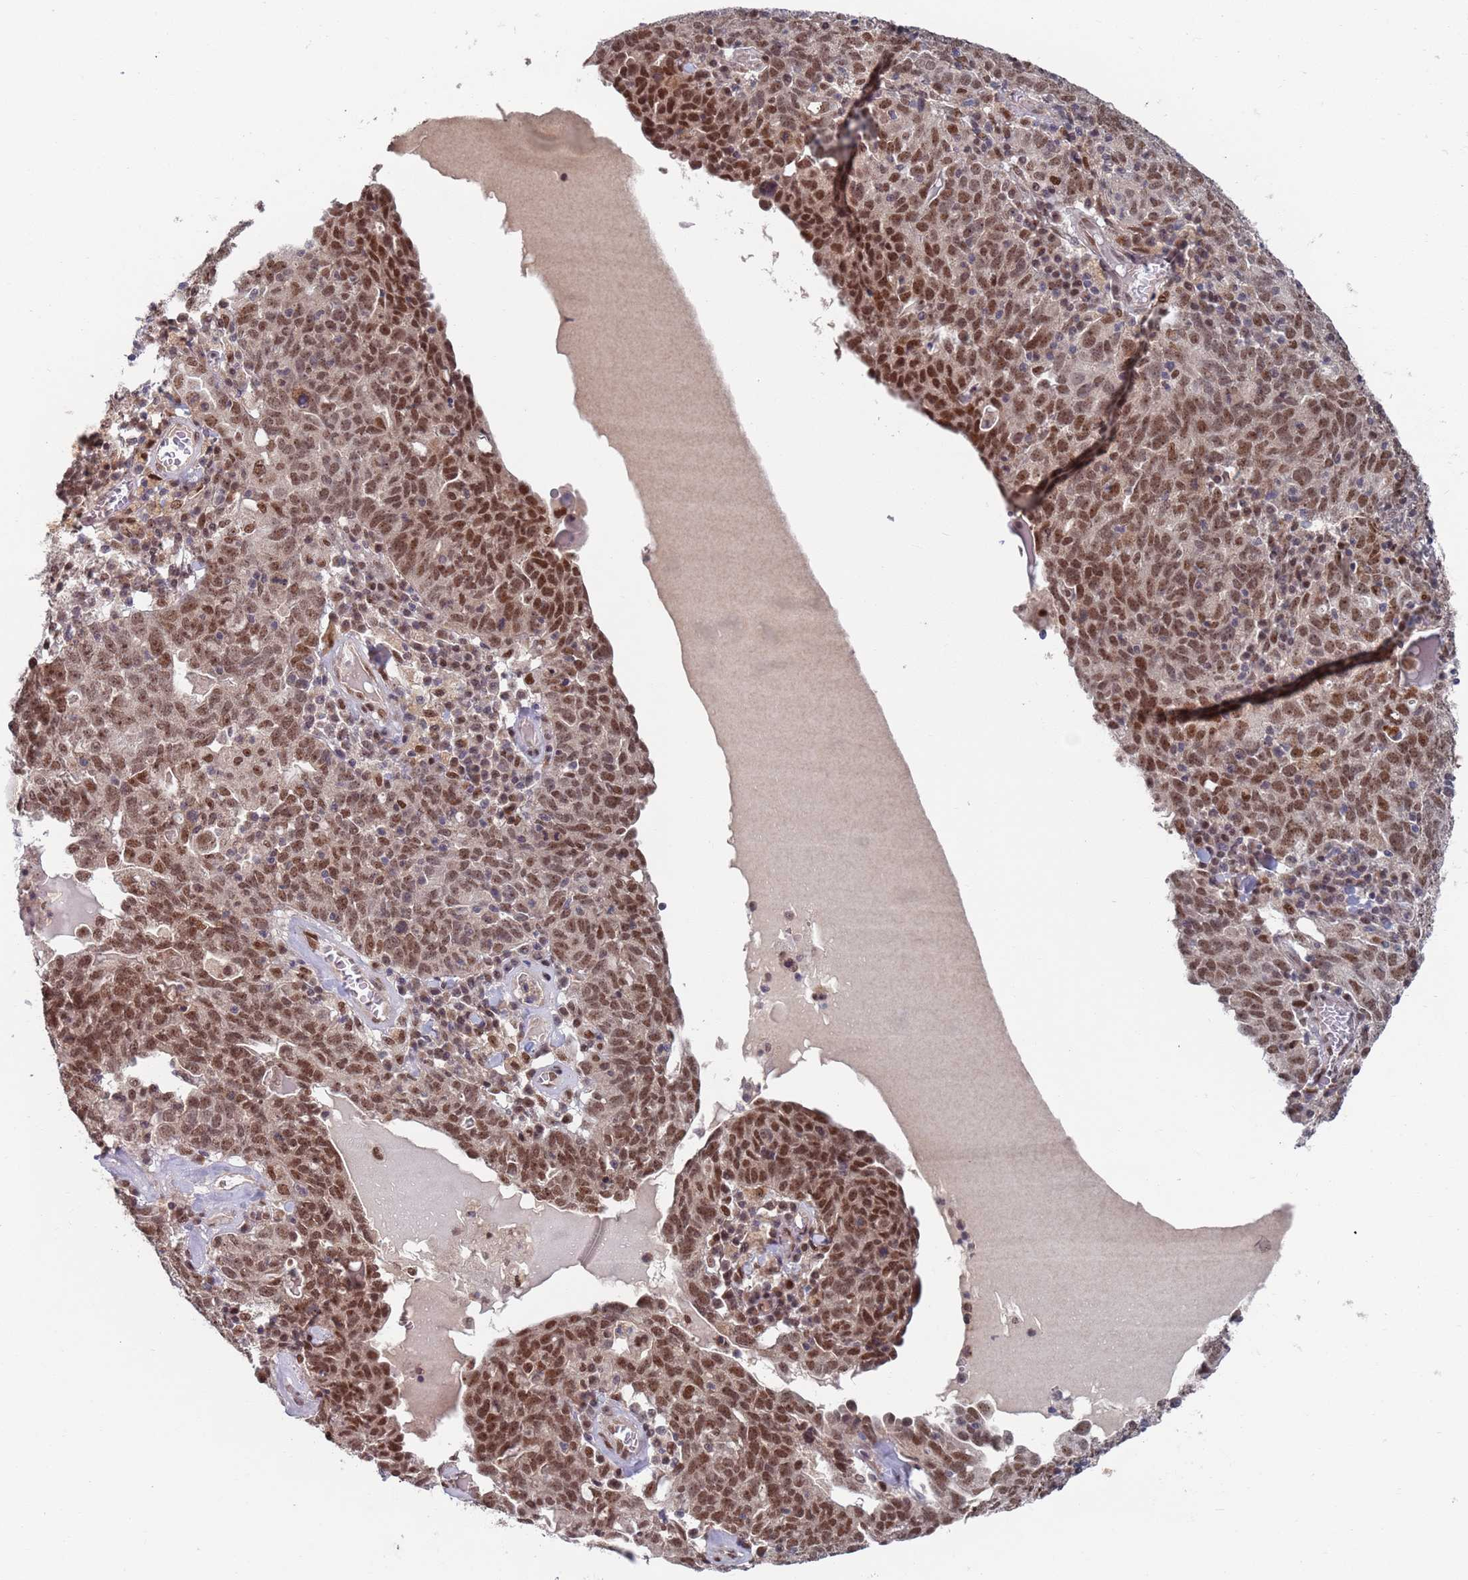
{"staining": {"intensity": "moderate", "quantity": ">75%", "location": "nuclear"}, "tissue": "ovarian cancer", "cell_type": "Tumor cells", "image_type": "cancer", "snomed": [{"axis": "morphology", "description": "Carcinoma, endometroid"}, {"axis": "topography", "description": "Ovary"}], "caption": "The photomicrograph exhibits staining of ovarian endometroid carcinoma, revealing moderate nuclear protein expression (brown color) within tumor cells.", "gene": "RPP25", "patient": {"sex": "female", "age": 62}}